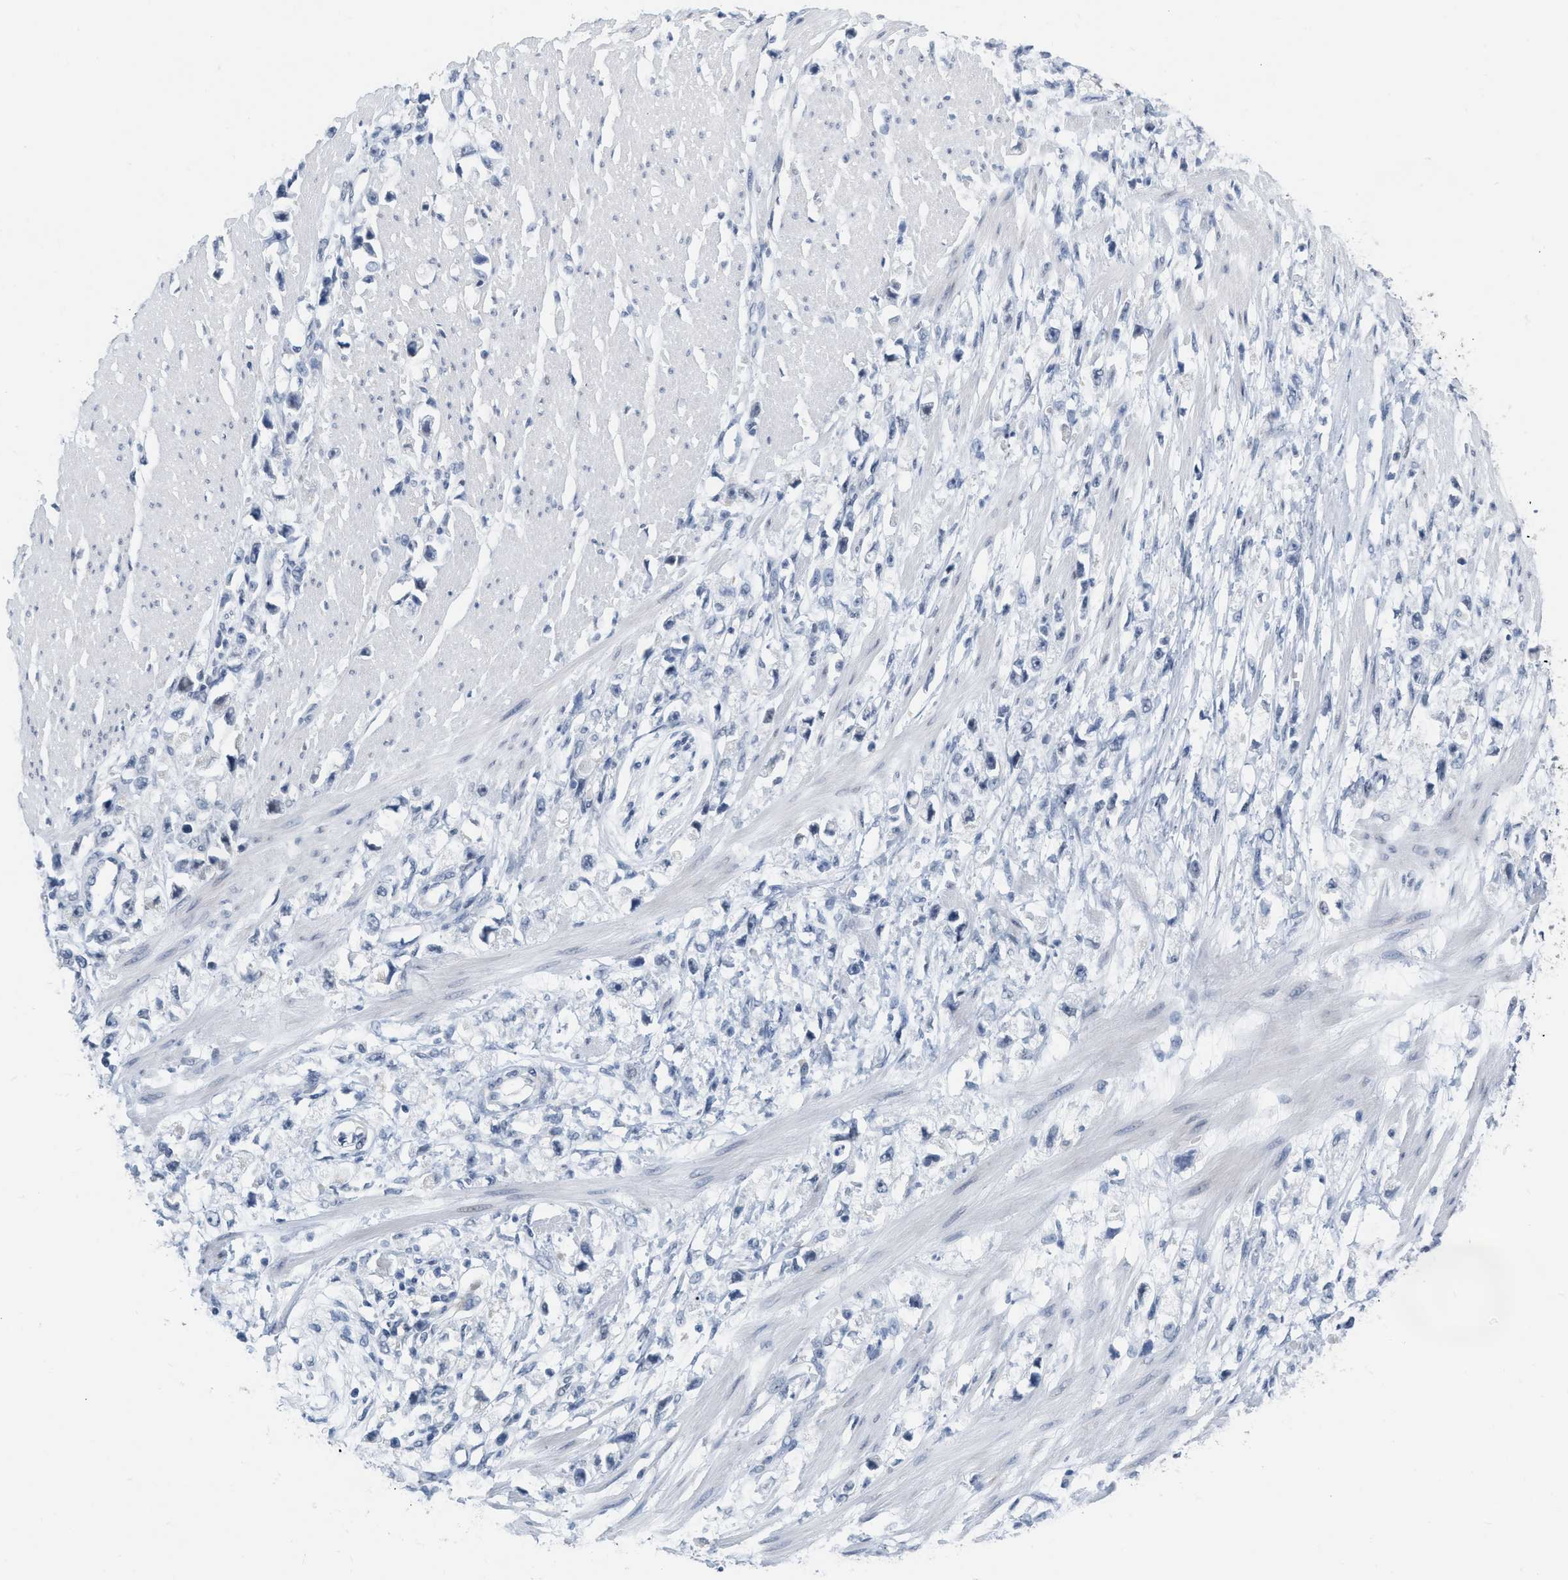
{"staining": {"intensity": "negative", "quantity": "none", "location": "none"}, "tissue": "stomach cancer", "cell_type": "Tumor cells", "image_type": "cancer", "snomed": [{"axis": "morphology", "description": "Adenocarcinoma, NOS"}, {"axis": "topography", "description": "Stomach"}], "caption": "A high-resolution photomicrograph shows immunohistochemistry (IHC) staining of stomach adenocarcinoma, which shows no significant staining in tumor cells.", "gene": "XIRP1", "patient": {"sex": "female", "age": 59}}